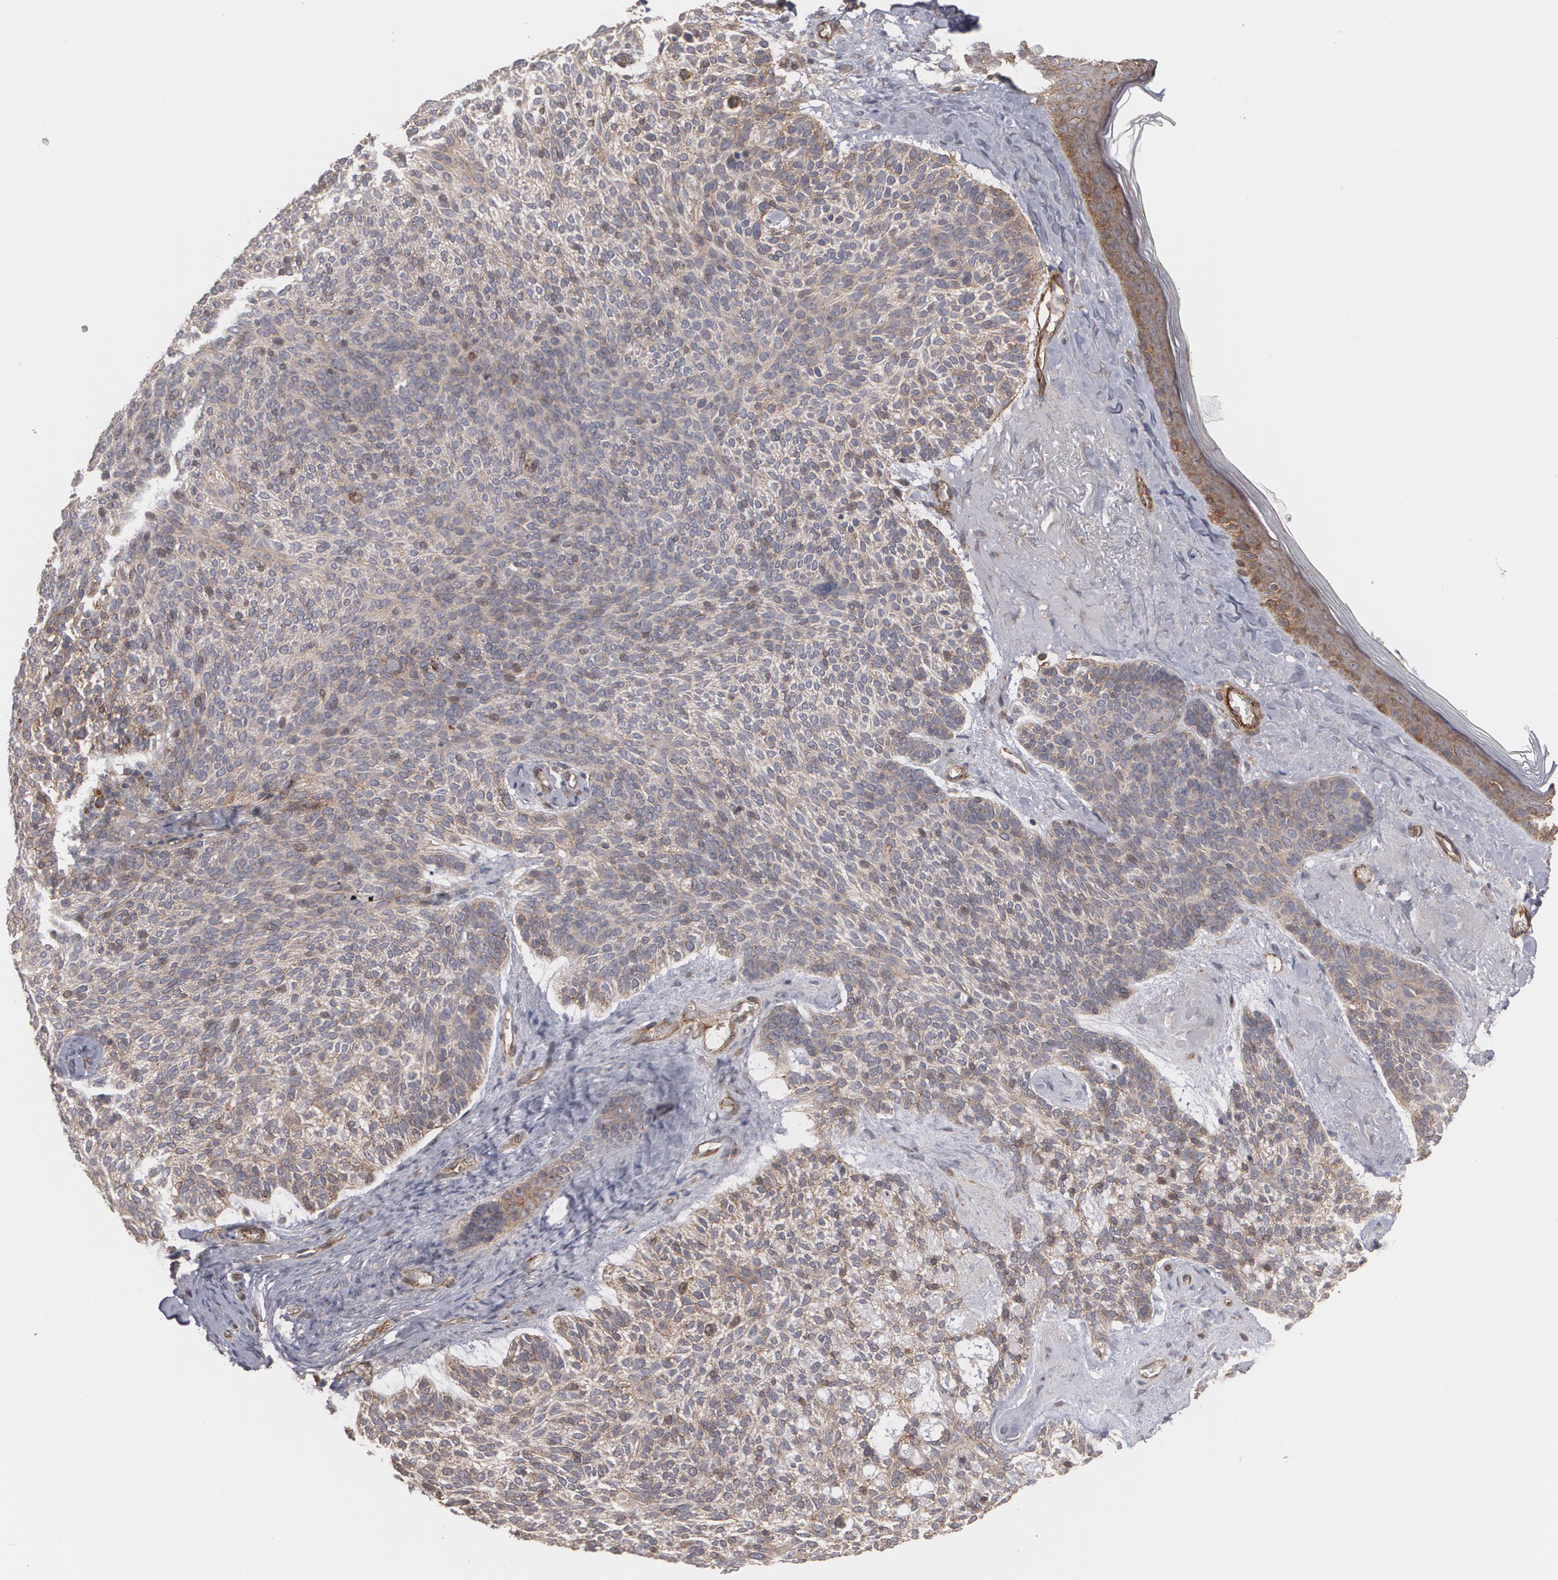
{"staining": {"intensity": "moderate", "quantity": ">75%", "location": "cytoplasmic/membranous"}, "tissue": "skin cancer", "cell_type": "Tumor cells", "image_type": "cancer", "snomed": [{"axis": "morphology", "description": "Normal tissue, NOS"}, {"axis": "morphology", "description": "Basal cell carcinoma"}, {"axis": "topography", "description": "Skin"}], "caption": "High-power microscopy captured an IHC photomicrograph of basal cell carcinoma (skin), revealing moderate cytoplasmic/membranous positivity in approximately >75% of tumor cells. The staining was performed using DAB, with brown indicating positive protein expression. Nuclei are stained blue with hematoxylin.", "gene": "TJP1", "patient": {"sex": "female", "age": 70}}